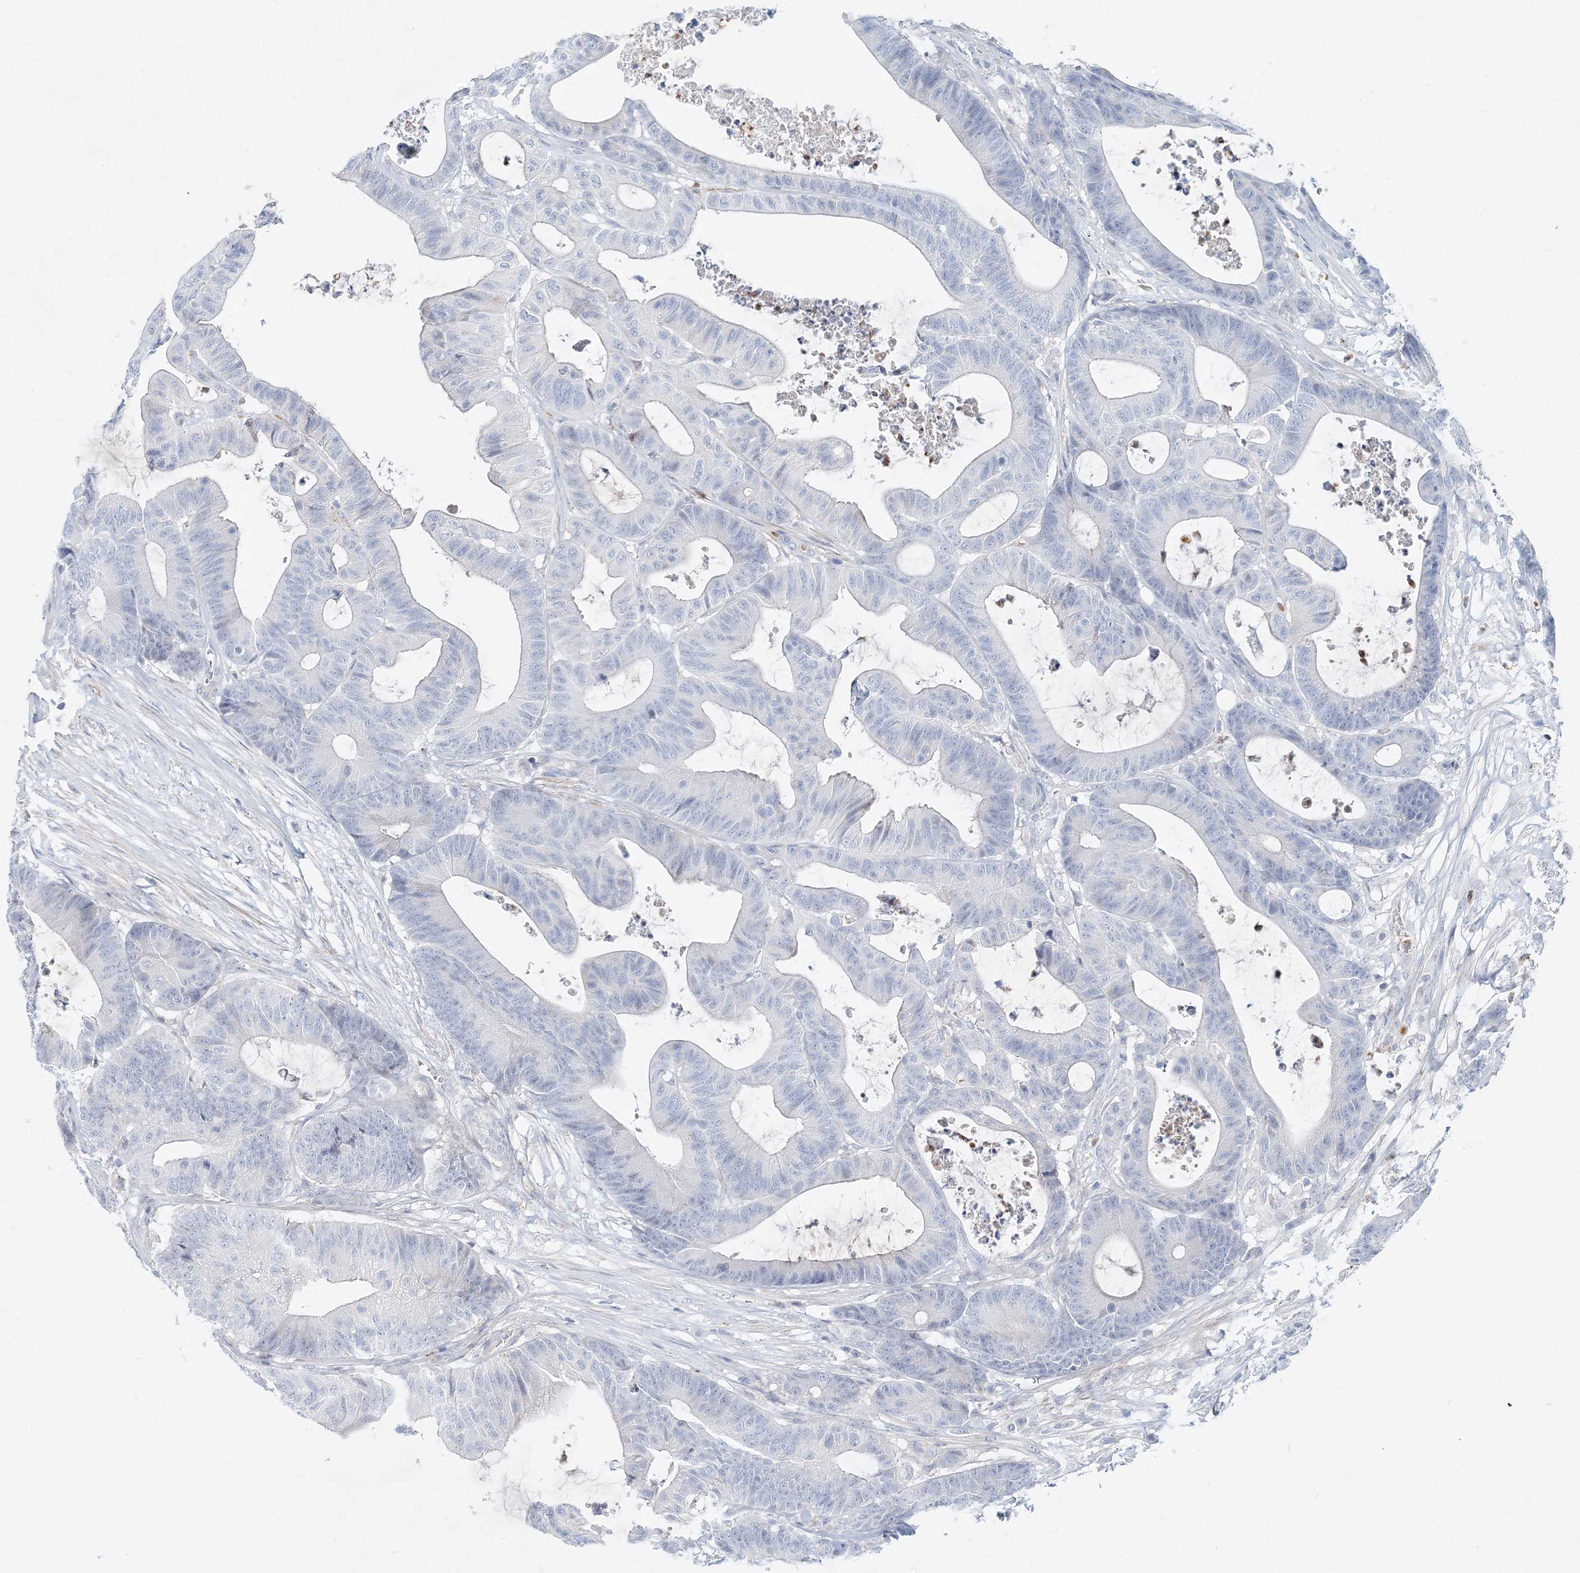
{"staining": {"intensity": "negative", "quantity": "none", "location": "none"}, "tissue": "colorectal cancer", "cell_type": "Tumor cells", "image_type": "cancer", "snomed": [{"axis": "morphology", "description": "Adenocarcinoma, NOS"}, {"axis": "topography", "description": "Colon"}], "caption": "Tumor cells show no significant positivity in colorectal cancer.", "gene": "DNAH5", "patient": {"sex": "female", "age": 84}}